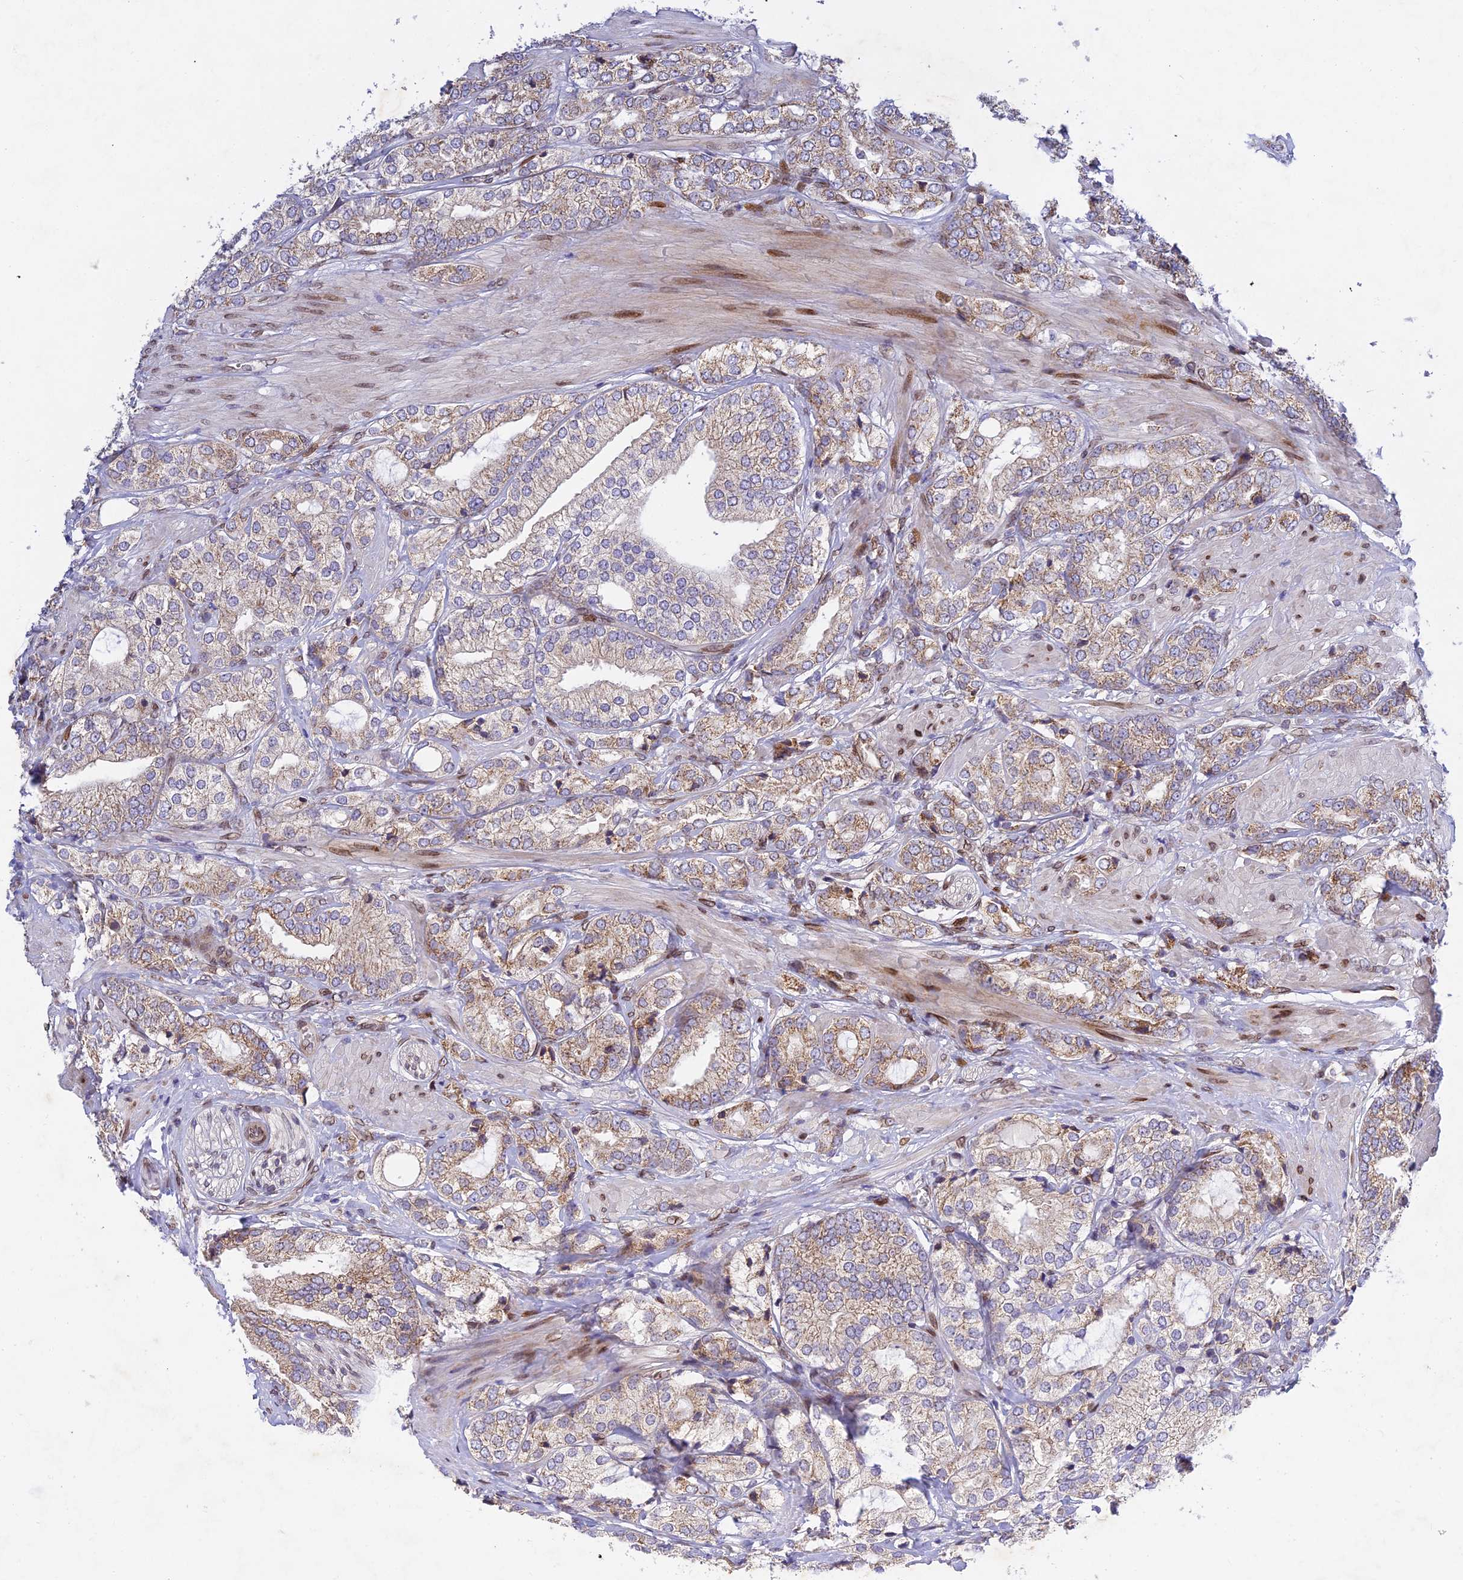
{"staining": {"intensity": "moderate", "quantity": ">75%", "location": "cytoplasmic/membranous"}, "tissue": "prostate cancer", "cell_type": "Tumor cells", "image_type": "cancer", "snomed": [{"axis": "morphology", "description": "Adenocarcinoma, High grade"}, {"axis": "topography", "description": "Prostate"}], "caption": "Immunohistochemical staining of prostate adenocarcinoma (high-grade) exhibits medium levels of moderate cytoplasmic/membranous staining in approximately >75% of tumor cells.", "gene": "MGAT2", "patient": {"sex": "male", "age": 50}}